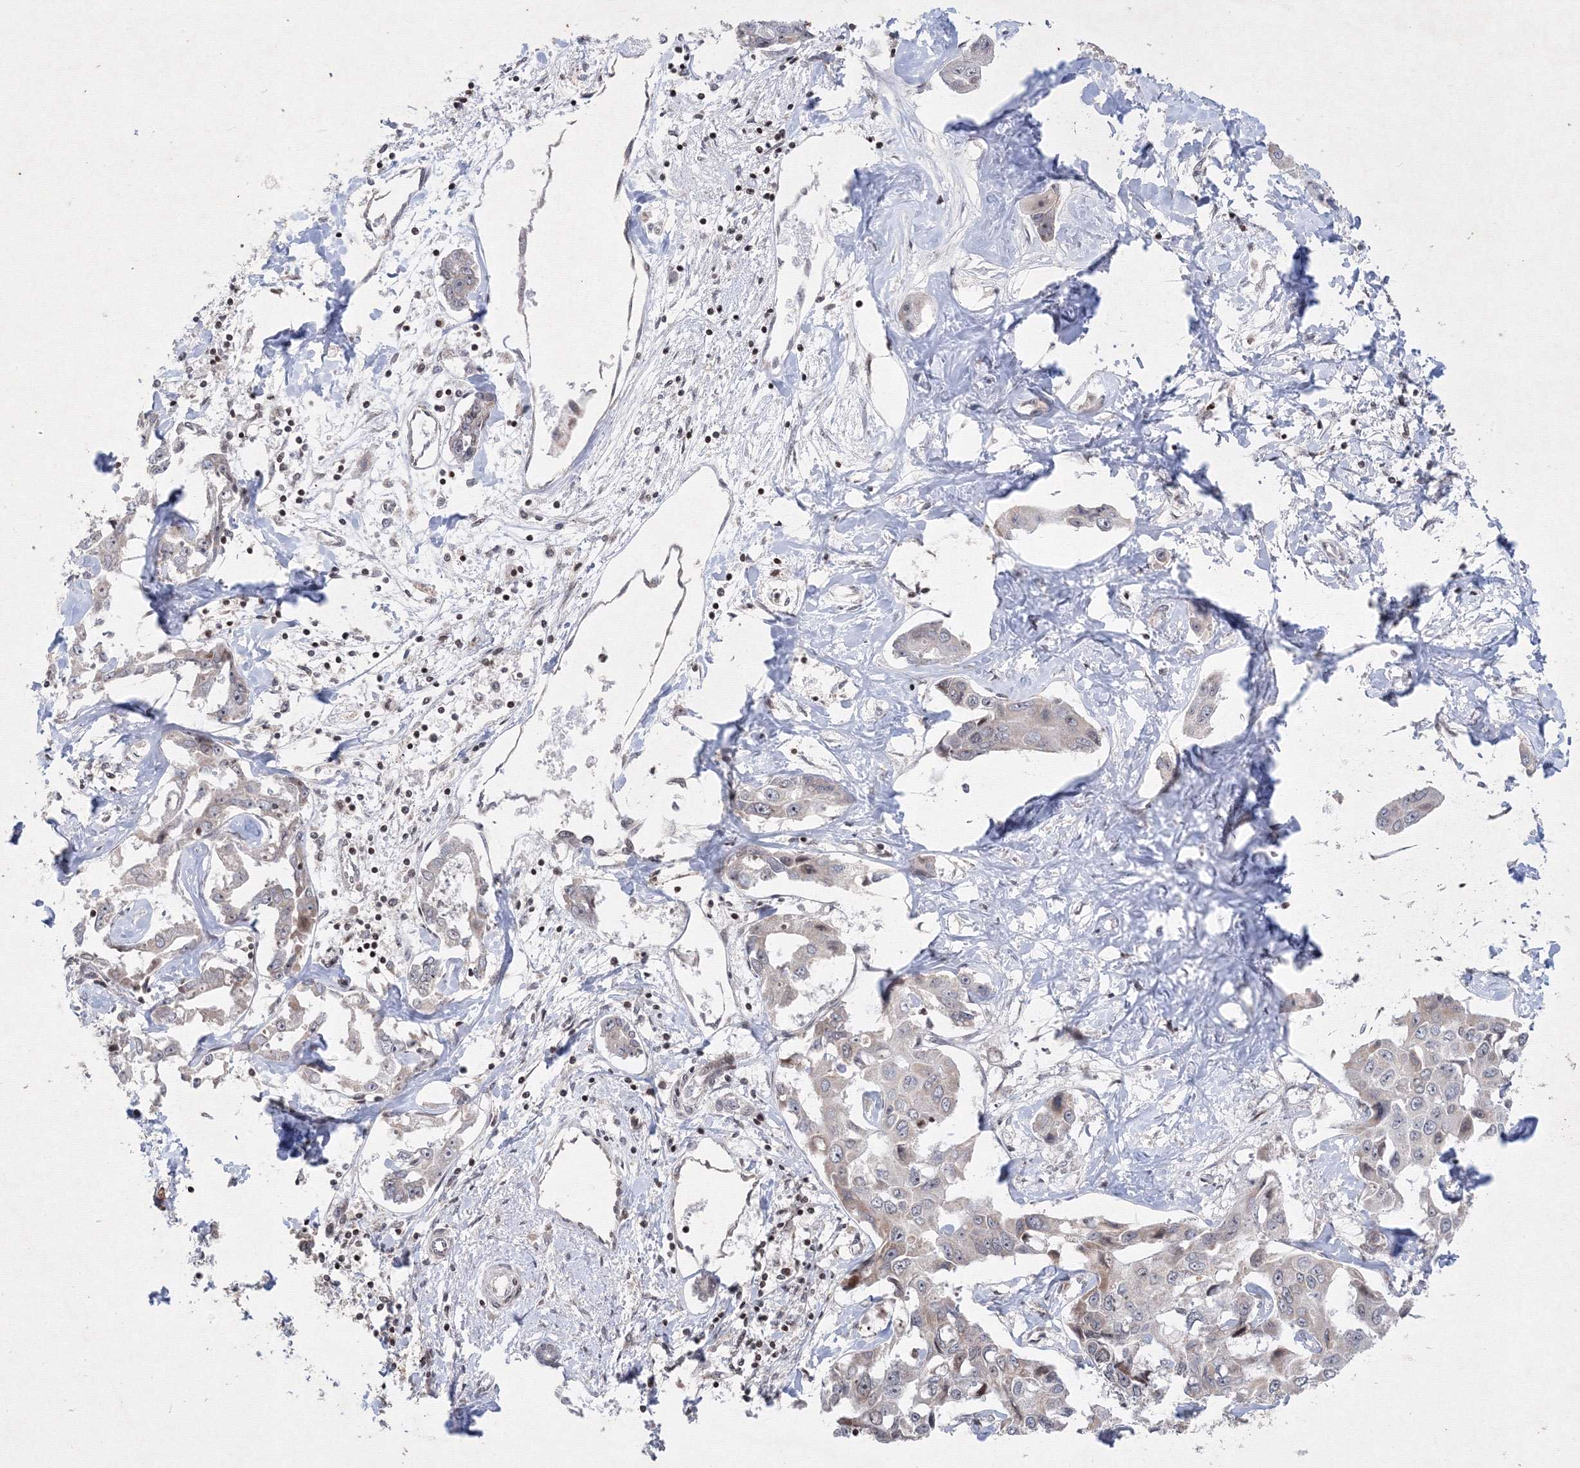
{"staining": {"intensity": "weak", "quantity": "<25%", "location": "cytoplasmic/membranous"}, "tissue": "liver cancer", "cell_type": "Tumor cells", "image_type": "cancer", "snomed": [{"axis": "morphology", "description": "Cholangiocarcinoma"}, {"axis": "topography", "description": "Liver"}], "caption": "A high-resolution histopathology image shows immunohistochemistry staining of liver cancer, which reveals no significant staining in tumor cells.", "gene": "MKRN2", "patient": {"sex": "male", "age": 59}}